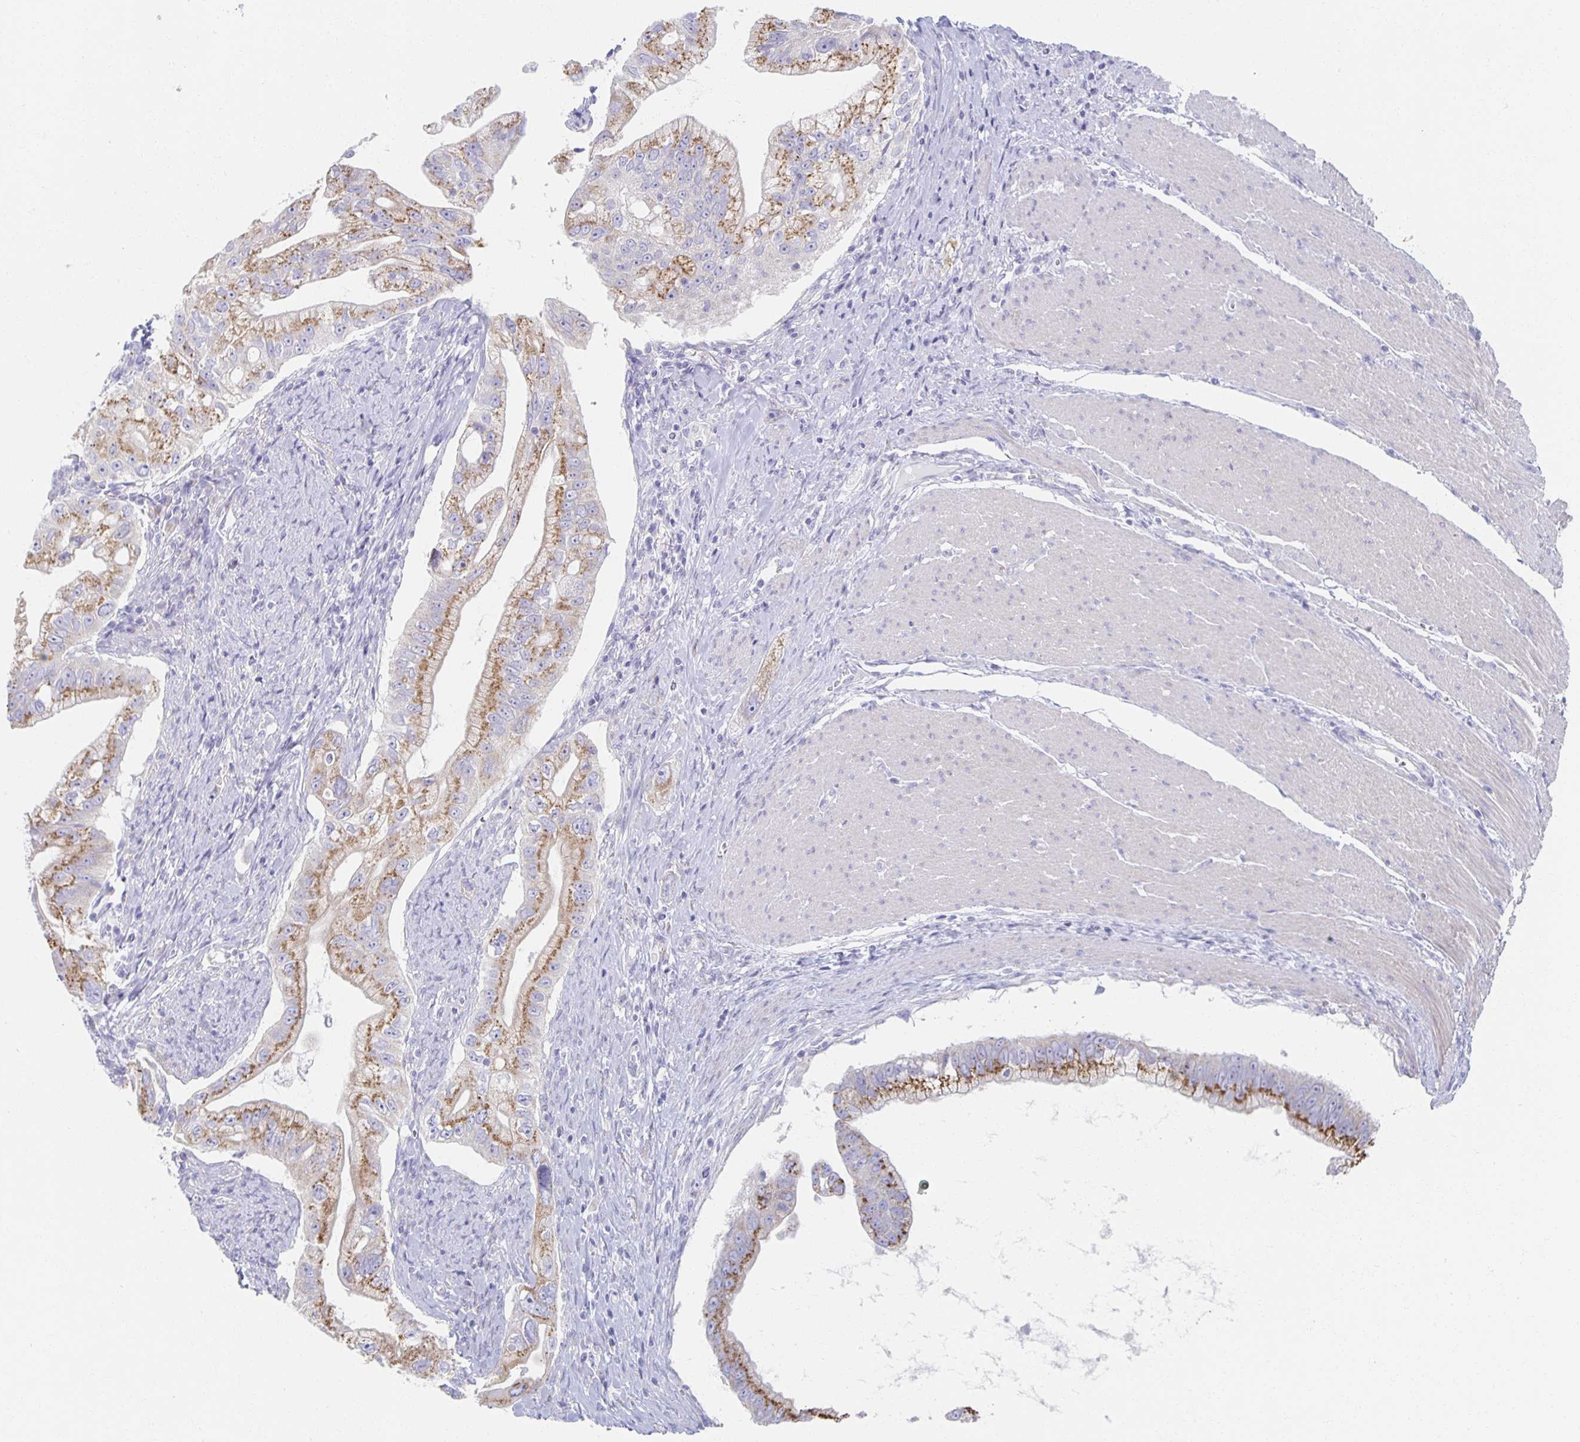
{"staining": {"intensity": "moderate", "quantity": "25%-75%", "location": "cytoplasmic/membranous"}, "tissue": "pancreatic cancer", "cell_type": "Tumor cells", "image_type": "cancer", "snomed": [{"axis": "morphology", "description": "Adenocarcinoma, NOS"}, {"axis": "topography", "description": "Pancreas"}], "caption": "Immunohistochemistry (DAB) staining of pancreatic adenocarcinoma exhibits moderate cytoplasmic/membranous protein positivity in about 25%-75% of tumor cells.", "gene": "TEX44", "patient": {"sex": "male", "age": 70}}